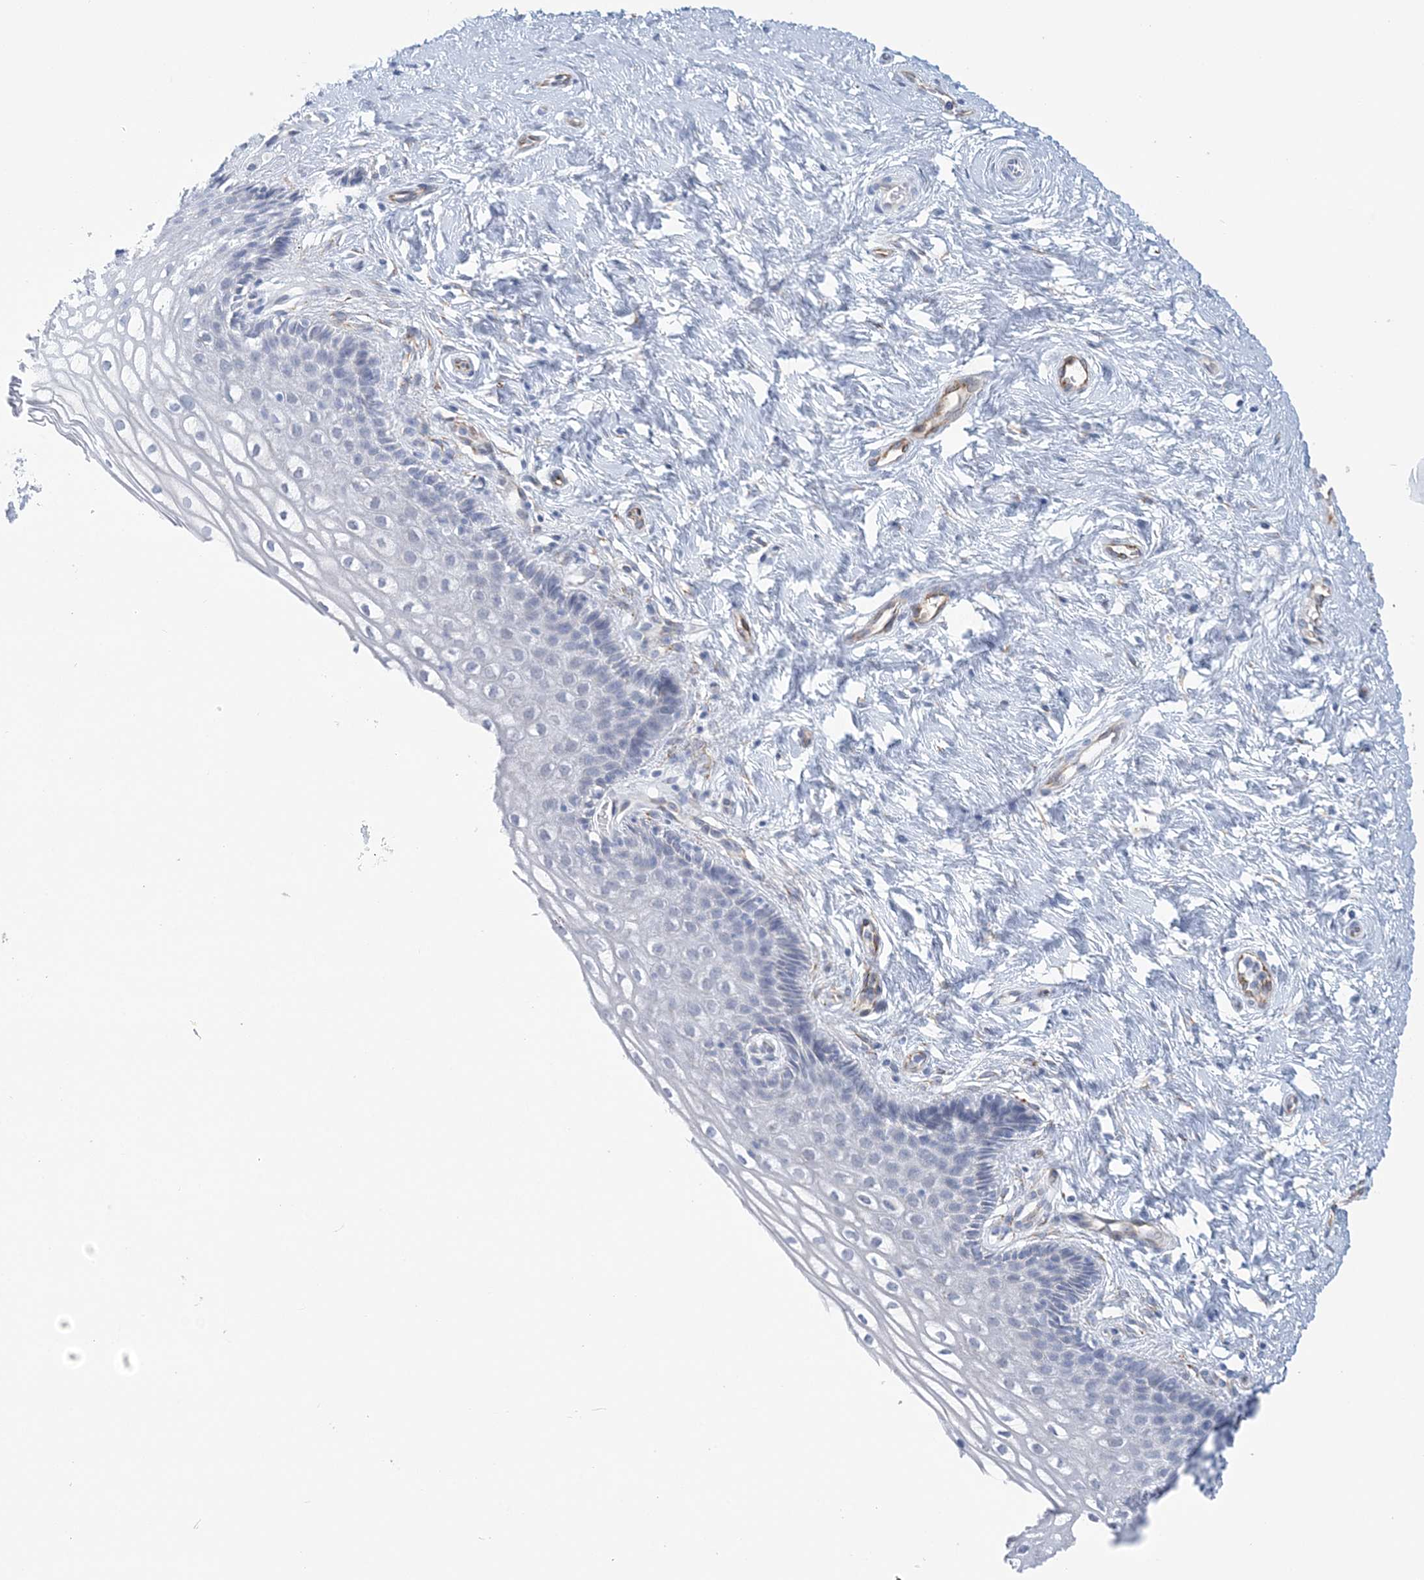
{"staining": {"intensity": "negative", "quantity": "none", "location": "none"}, "tissue": "cervix", "cell_type": "Glandular cells", "image_type": "normal", "snomed": [{"axis": "morphology", "description": "Normal tissue, NOS"}, {"axis": "topography", "description": "Cervix"}], "caption": "DAB immunohistochemical staining of unremarkable human cervix displays no significant staining in glandular cells.", "gene": "PLEKHG4B", "patient": {"sex": "female", "age": 33}}